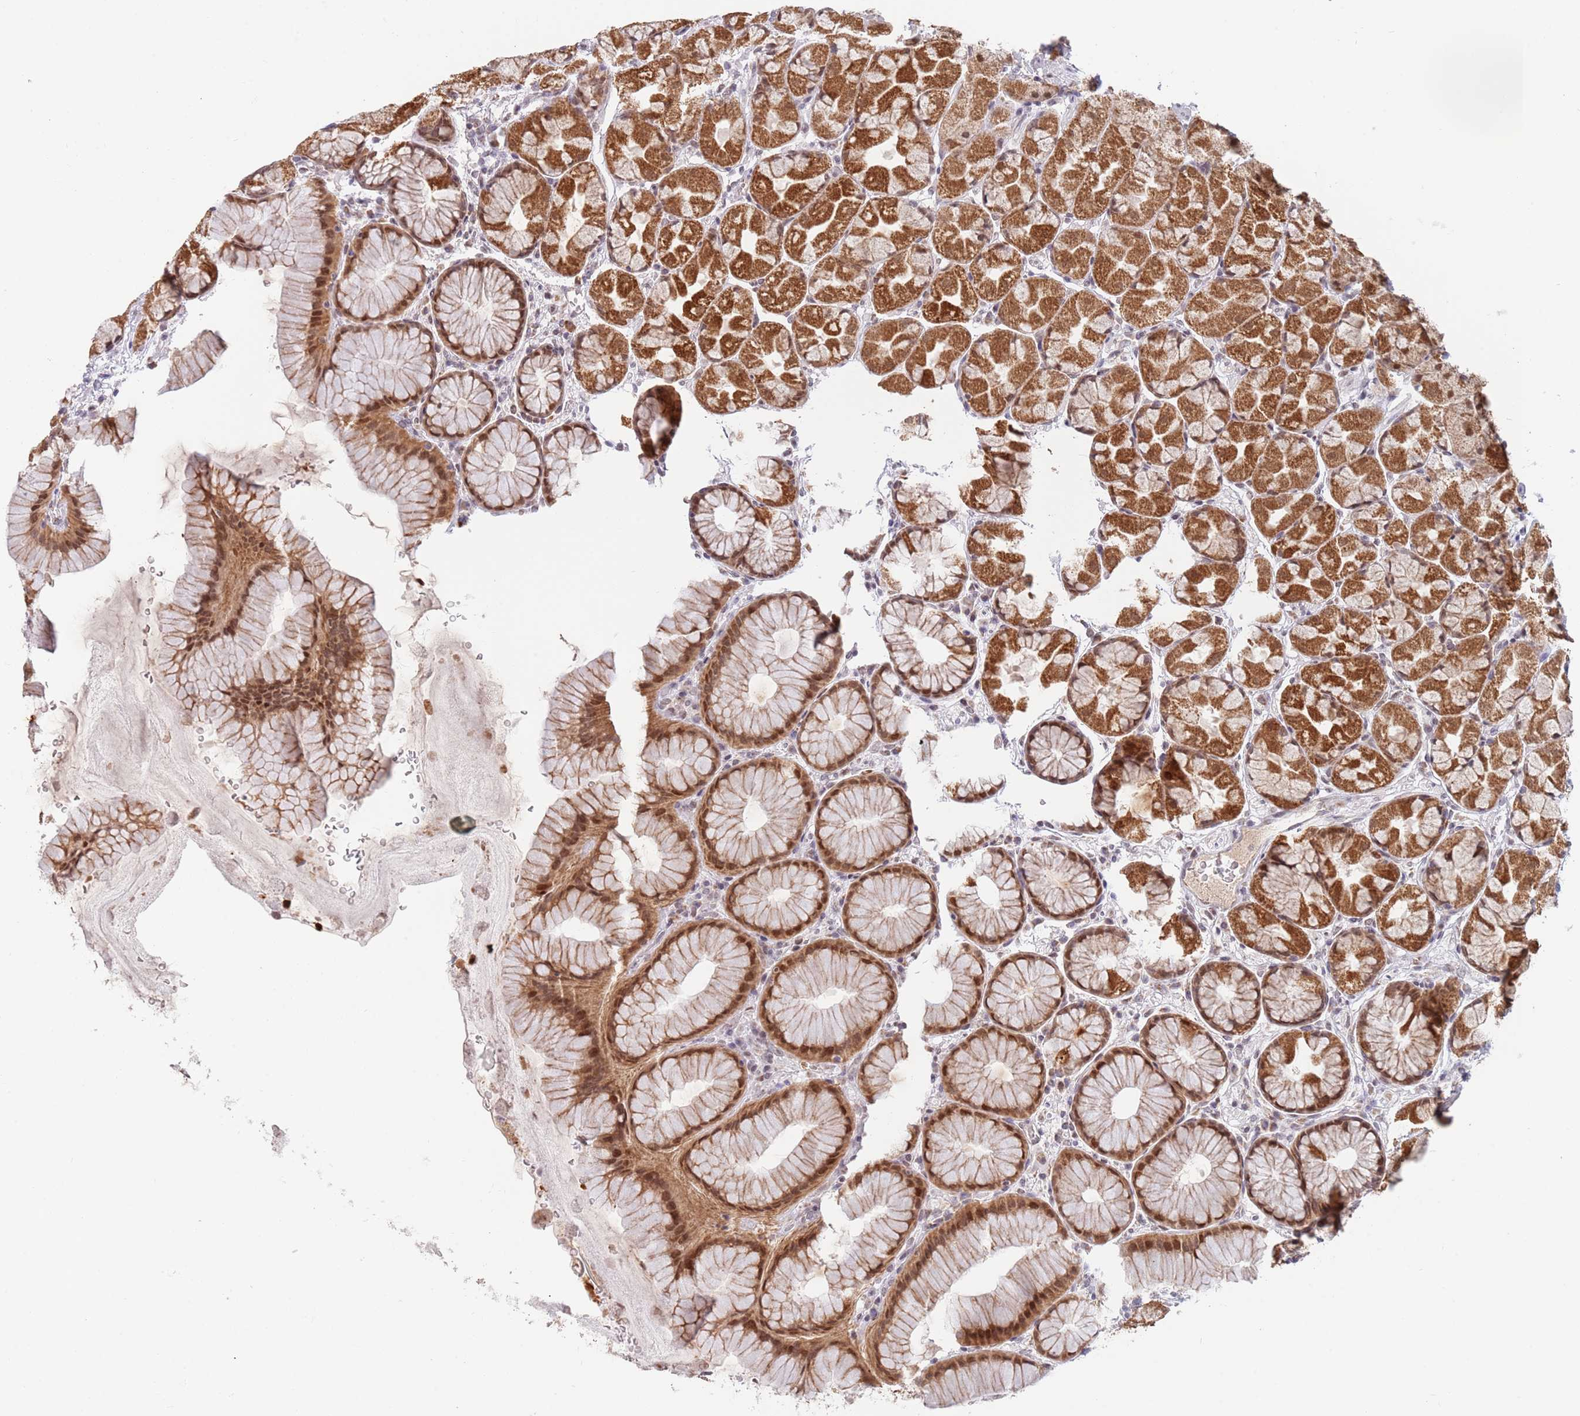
{"staining": {"intensity": "strong", "quantity": ">75%", "location": "cytoplasmic/membranous,nuclear"}, "tissue": "stomach", "cell_type": "Glandular cells", "image_type": "normal", "snomed": [{"axis": "morphology", "description": "Normal tissue, NOS"}, {"axis": "topography", "description": "Stomach"}], "caption": "Glandular cells demonstrate strong cytoplasmic/membranous,nuclear expression in about >75% of cells in normal stomach.", "gene": "TIMM13", "patient": {"sex": "male", "age": 57}}